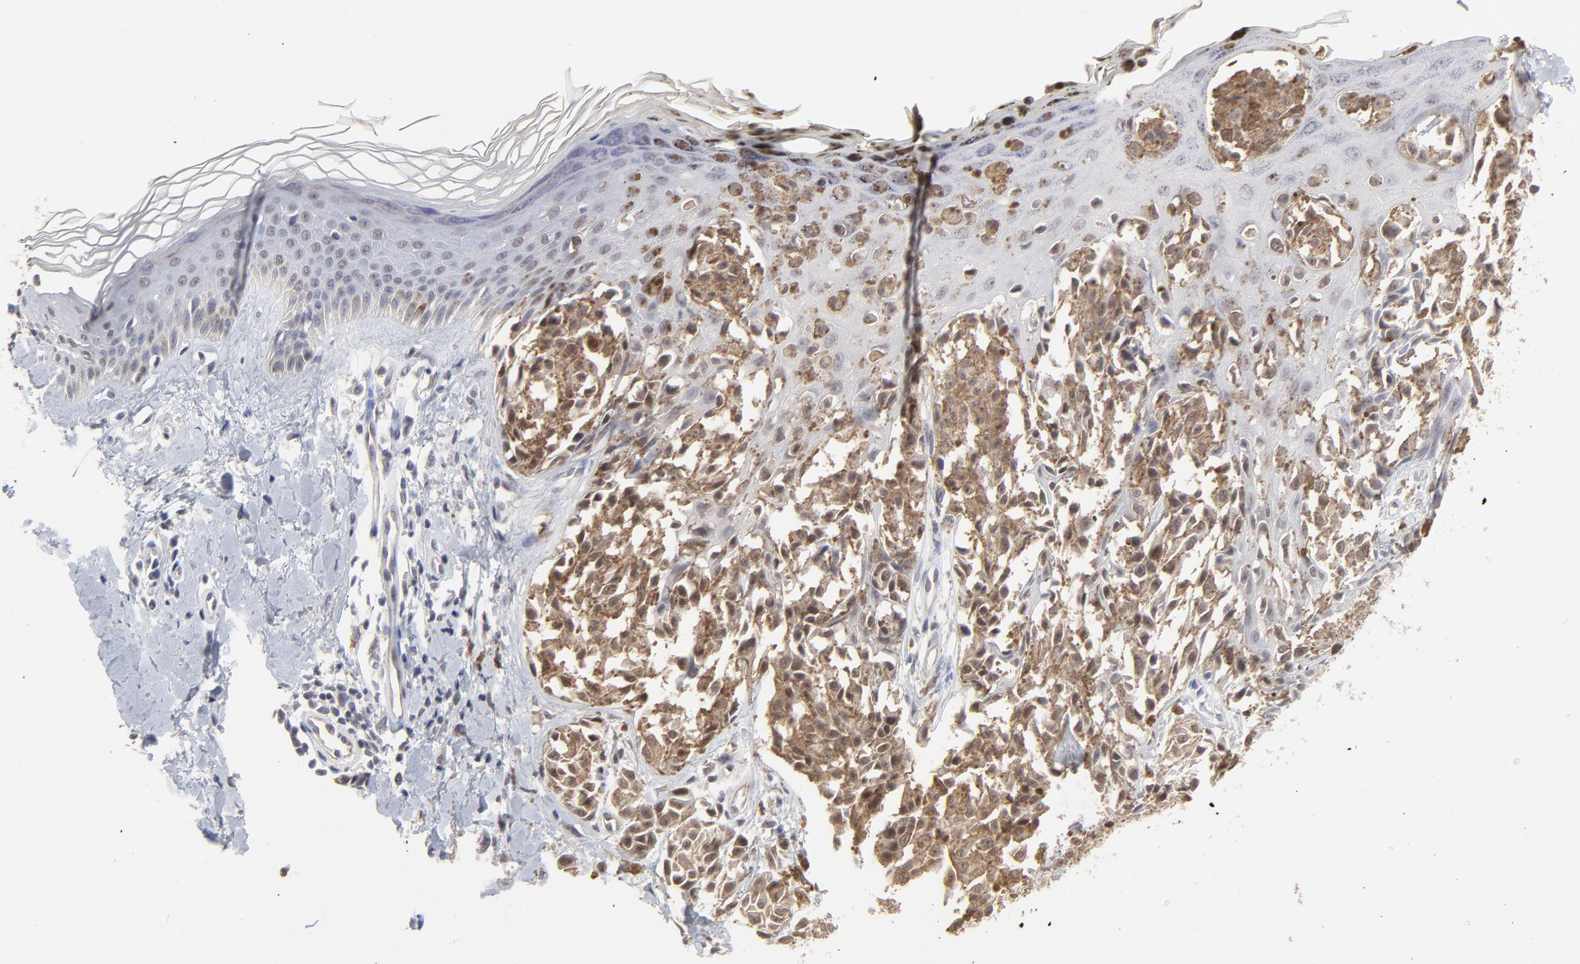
{"staining": {"intensity": "weak", "quantity": ">75%", "location": "cytoplasmic/membranous"}, "tissue": "melanoma", "cell_type": "Tumor cells", "image_type": "cancer", "snomed": [{"axis": "morphology", "description": "Malignant melanoma, NOS"}, {"axis": "topography", "description": "Skin"}], "caption": "Tumor cells display low levels of weak cytoplasmic/membranous positivity in approximately >75% of cells in melanoma.", "gene": "FAM199X", "patient": {"sex": "female", "age": 38}}